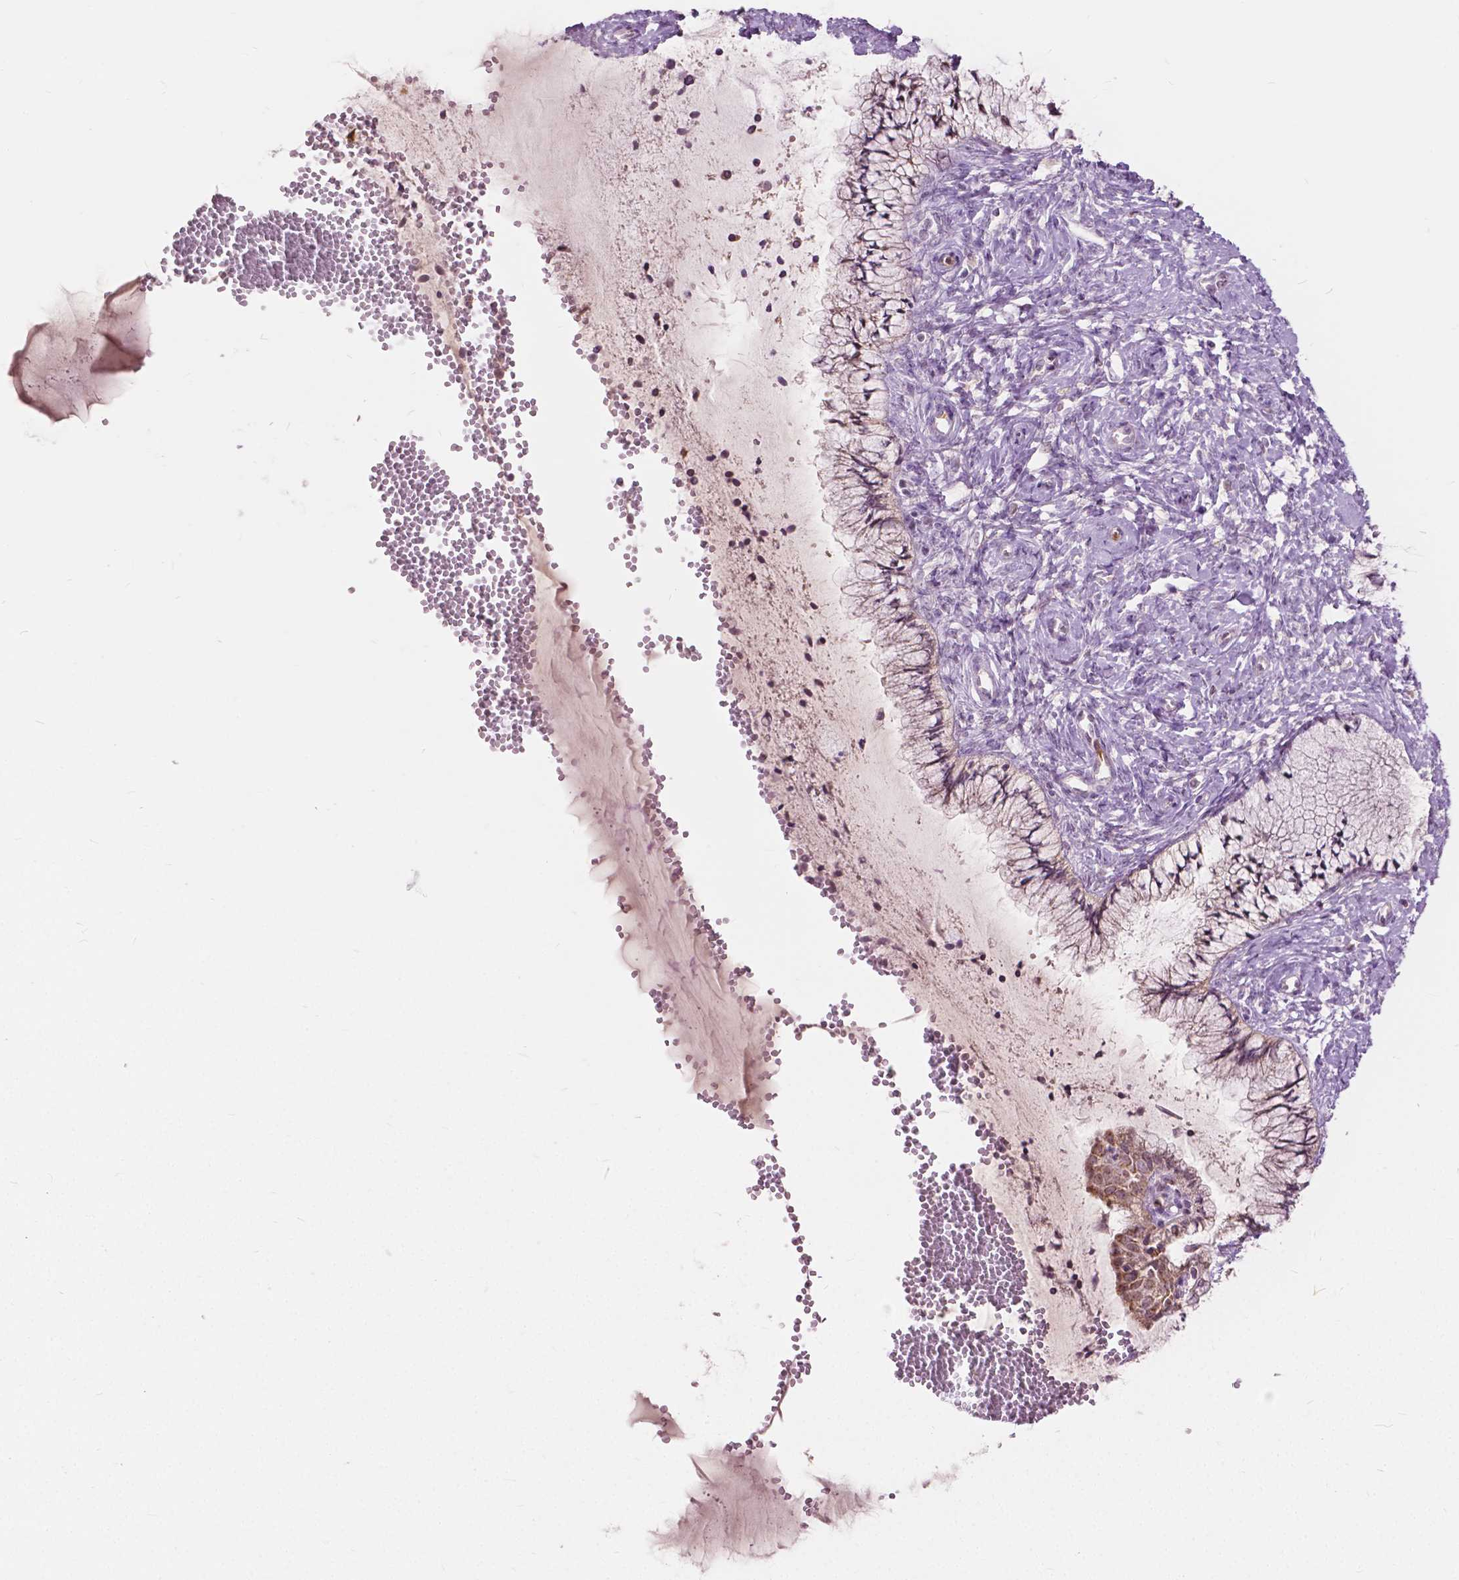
{"staining": {"intensity": "weak", "quantity": "<25%", "location": "nuclear"}, "tissue": "cervix", "cell_type": "Glandular cells", "image_type": "normal", "snomed": [{"axis": "morphology", "description": "Normal tissue, NOS"}, {"axis": "topography", "description": "Cervix"}], "caption": "This micrograph is of benign cervix stained with IHC to label a protein in brown with the nuclei are counter-stained blue. There is no expression in glandular cells.", "gene": "DLX6", "patient": {"sex": "female", "age": 37}}